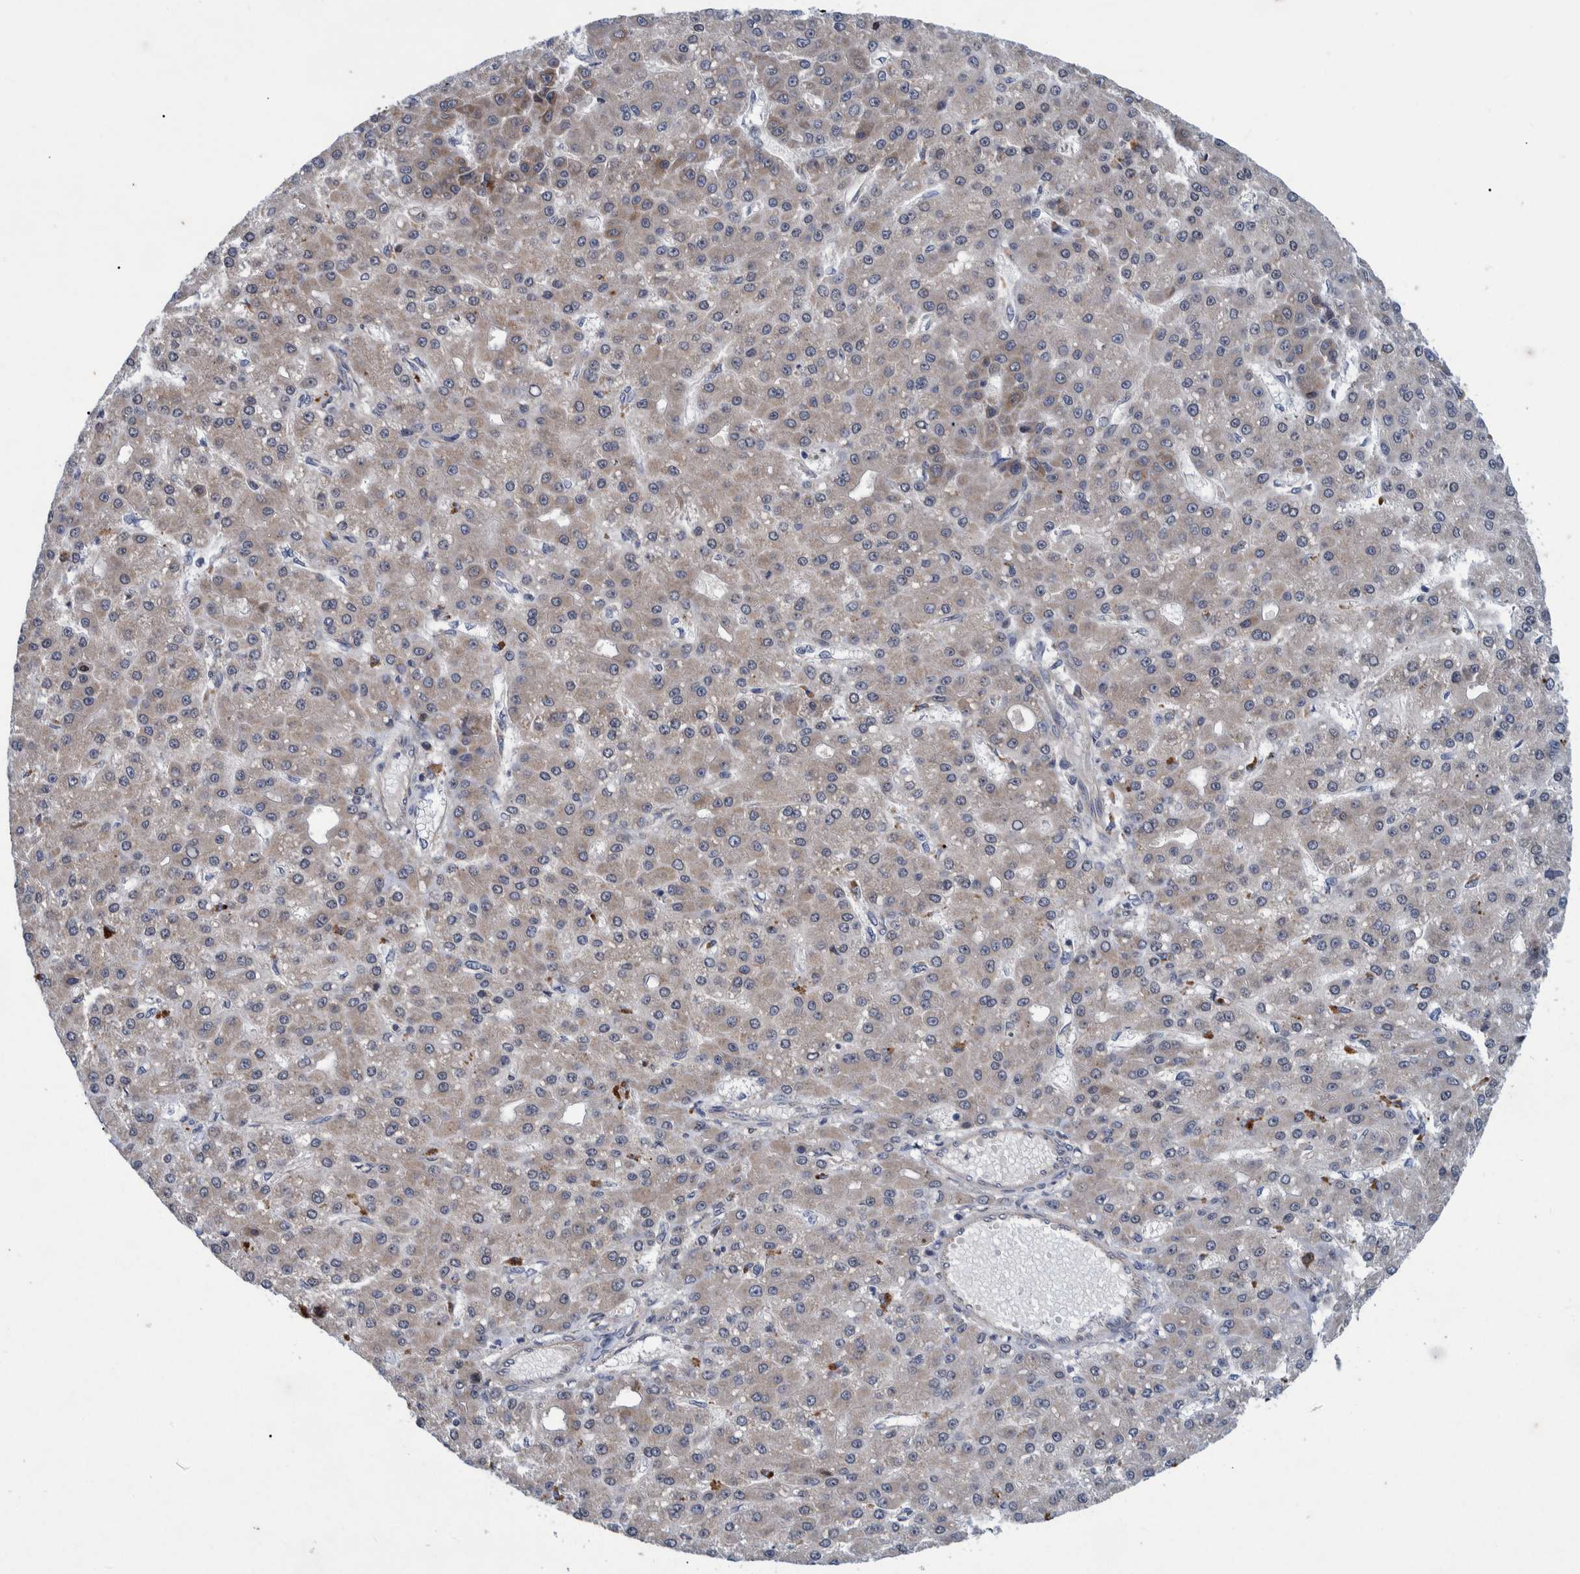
{"staining": {"intensity": "weak", "quantity": "25%-75%", "location": "cytoplasmic/membranous"}, "tissue": "liver cancer", "cell_type": "Tumor cells", "image_type": "cancer", "snomed": [{"axis": "morphology", "description": "Carcinoma, Hepatocellular, NOS"}, {"axis": "topography", "description": "Liver"}], "caption": "Protein staining of hepatocellular carcinoma (liver) tissue exhibits weak cytoplasmic/membranous positivity in about 25%-75% of tumor cells.", "gene": "MRPS7", "patient": {"sex": "male", "age": 67}}